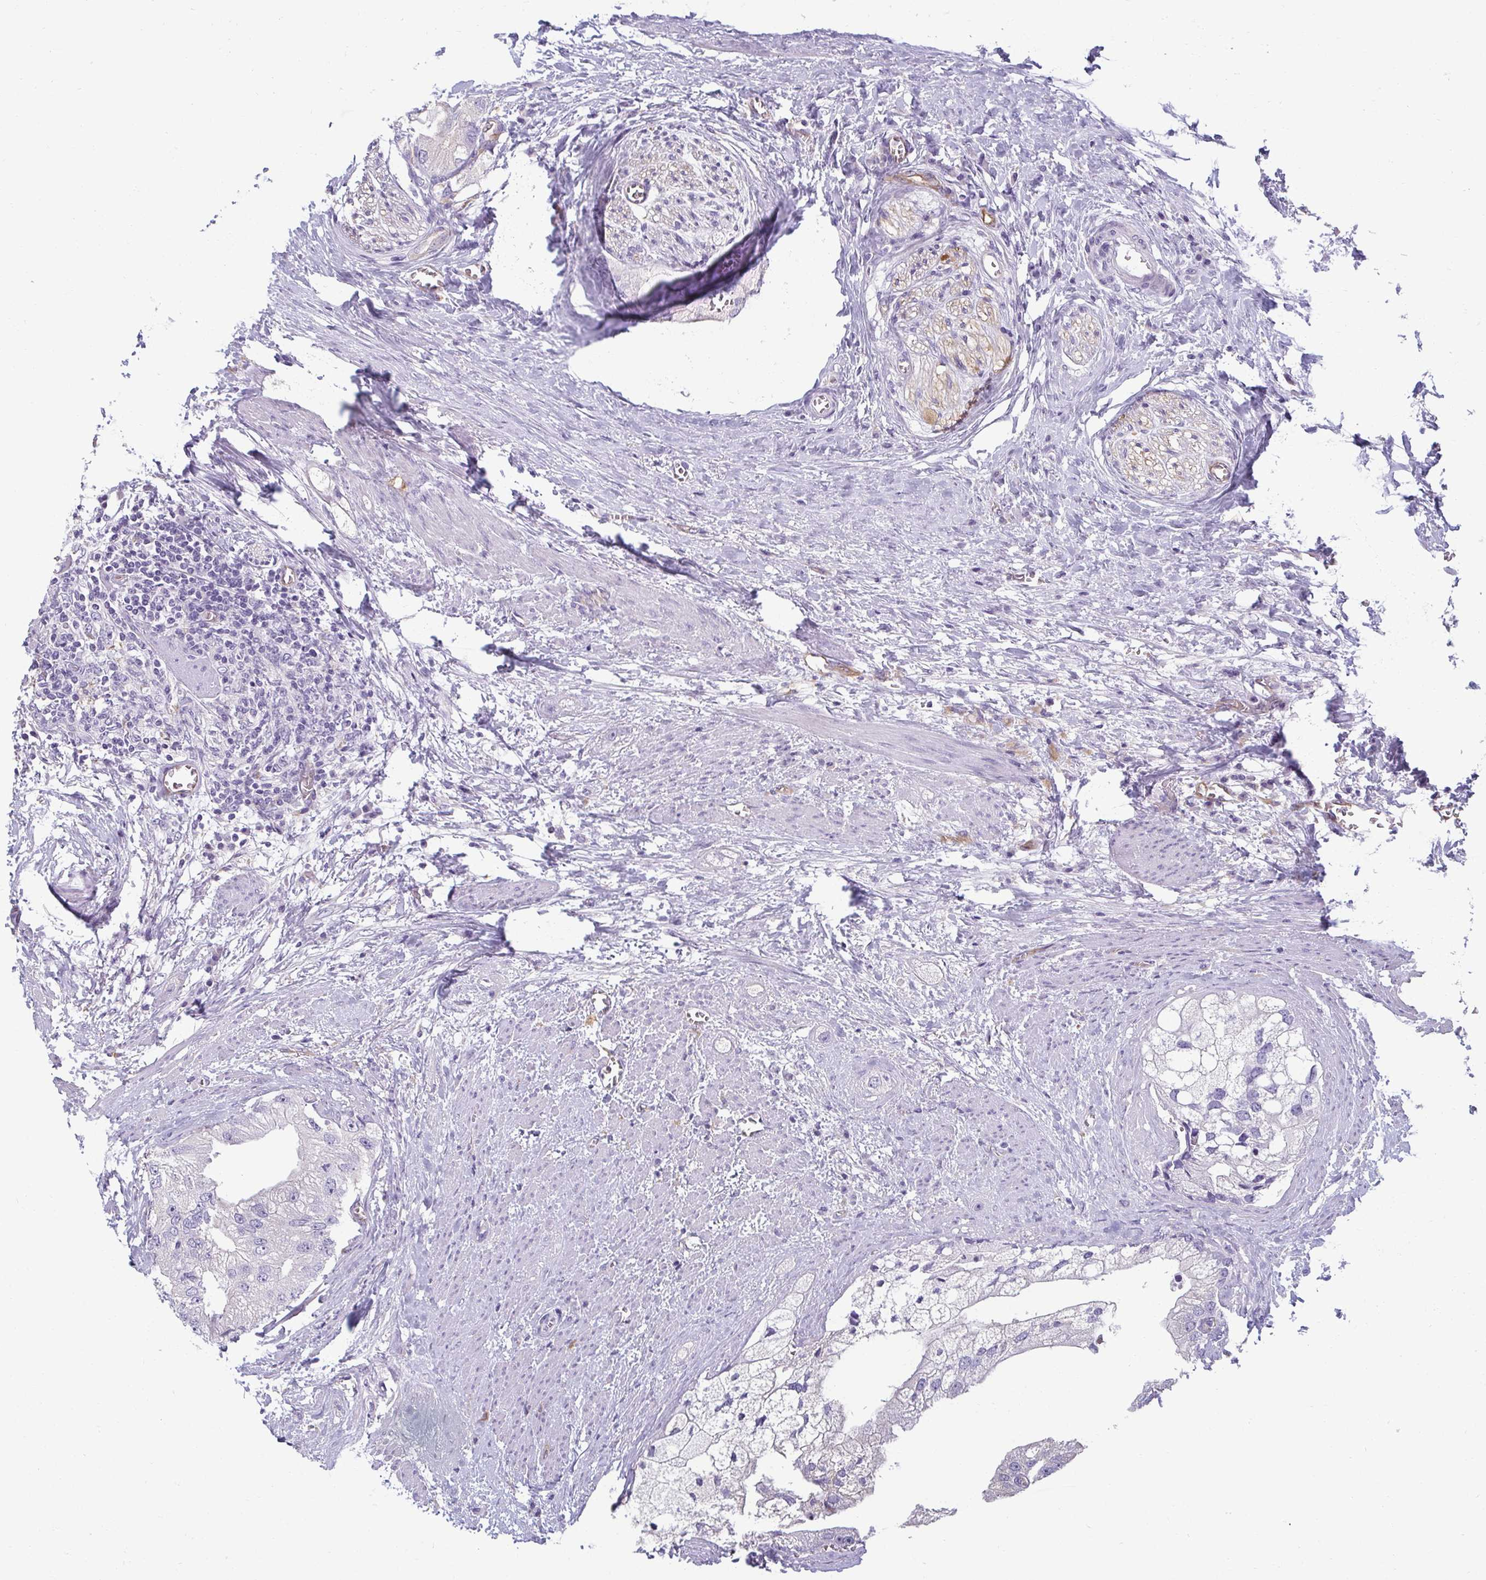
{"staining": {"intensity": "negative", "quantity": "none", "location": "none"}, "tissue": "prostate cancer", "cell_type": "Tumor cells", "image_type": "cancer", "snomed": [{"axis": "morphology", "description": "Adenocarcinoma, High grade"}, {"axis": "topography", "description": "Prostate"}], "caption": "DAB immunohistochemical staining of prostate cancer exhibits no significant staining in tumor cells.", "gene": "PDE2A", "patient": {"sex": "male", "age": 70}}